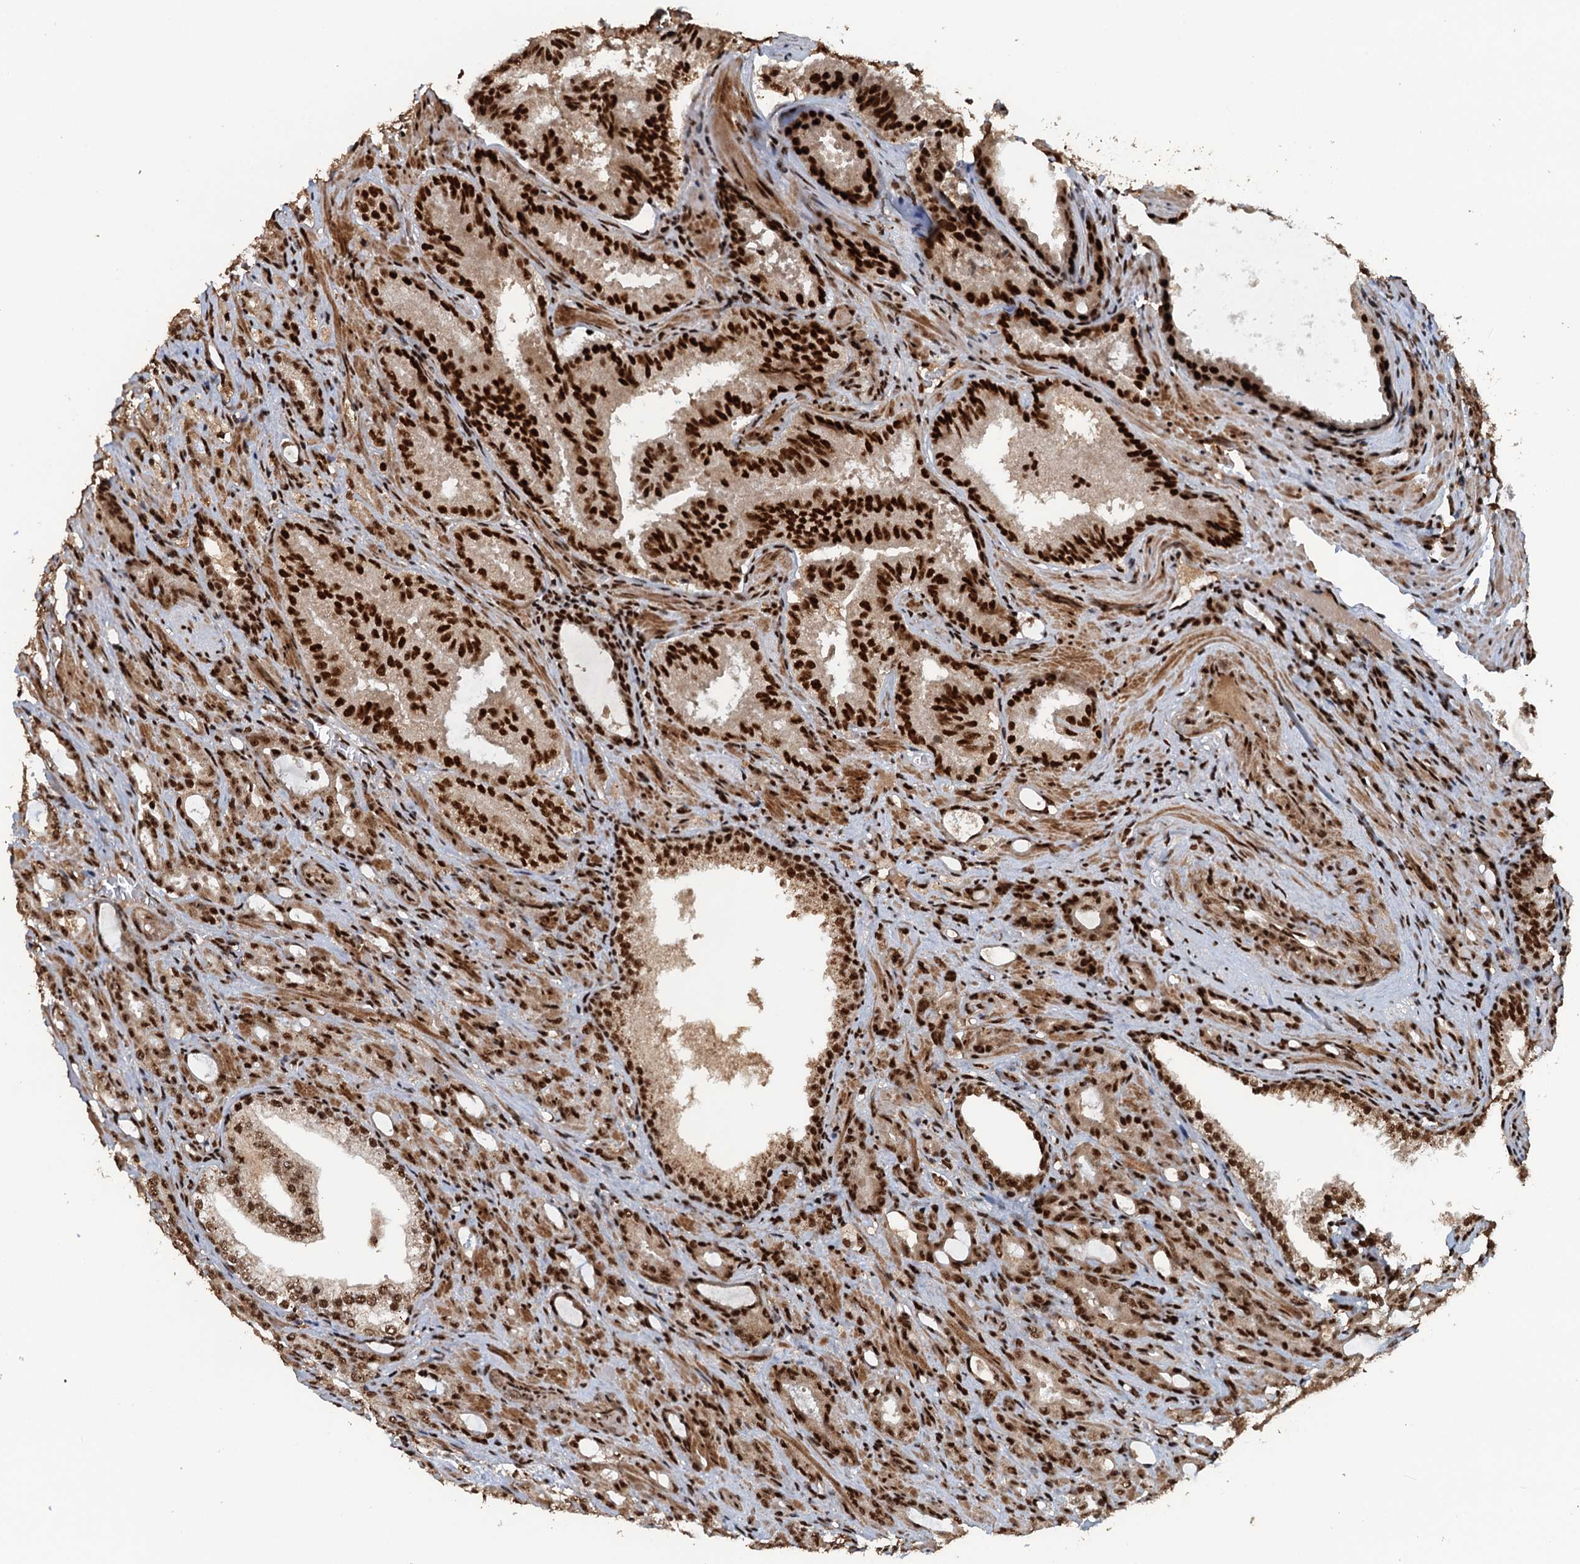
{"staining": {"intensity": "strong", "quantity": ">75%", "location": "nuclear"}, "tissue": "prostate cancer", "cell_type": "Tumor cells", "image_type": "cancer", "snomed": [{"axis": "morphology", "description": "Adenocarcinoma, High grade"}, {"axis": "topography", "description": "Prostate"}], "caption": "Approximately >75% of tumor cells in prostate cancer demonstrate strong nuclear protein expression as visualized by brown immunohistochemical staining.", "gene": "ZC3H18", "patient": {"sex": "male", "age": 72}}